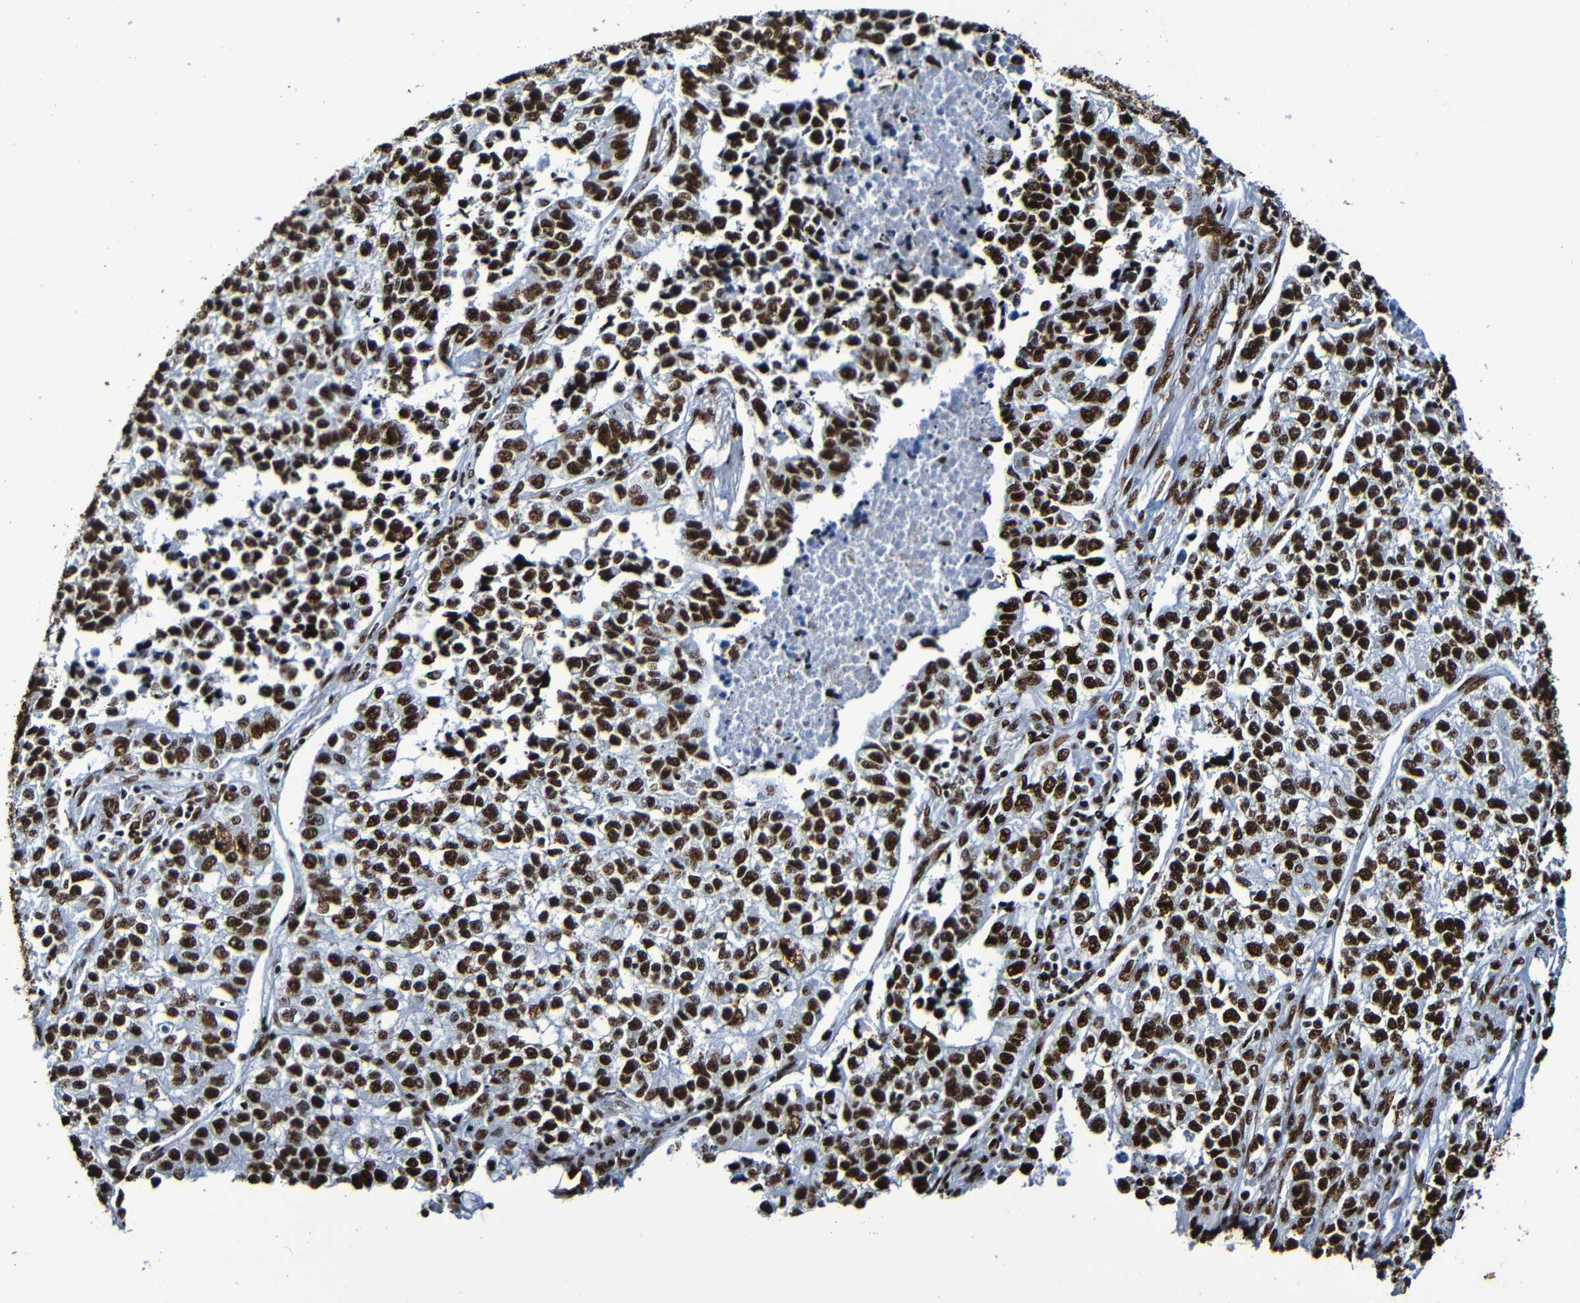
{"staining": {"intensity": "strong", "quantity": ">75%", "location": "nuclear"}, "tissue": "lung cancer", "cell_type": "Tumor cells", "image_type": "cancer", "snomed": [{"axis": "morphology", "description": "Adenocarcinoma, NOS"}, {"axis": "topography", "description": "Lung"}], "caption": "Tumor cells demonstrate strong nuclear expression in approximately >75% of cells in lung adenocarcinoma.", "gene": "SRSF3", "patient": {"sex": "male", "age": 49}}